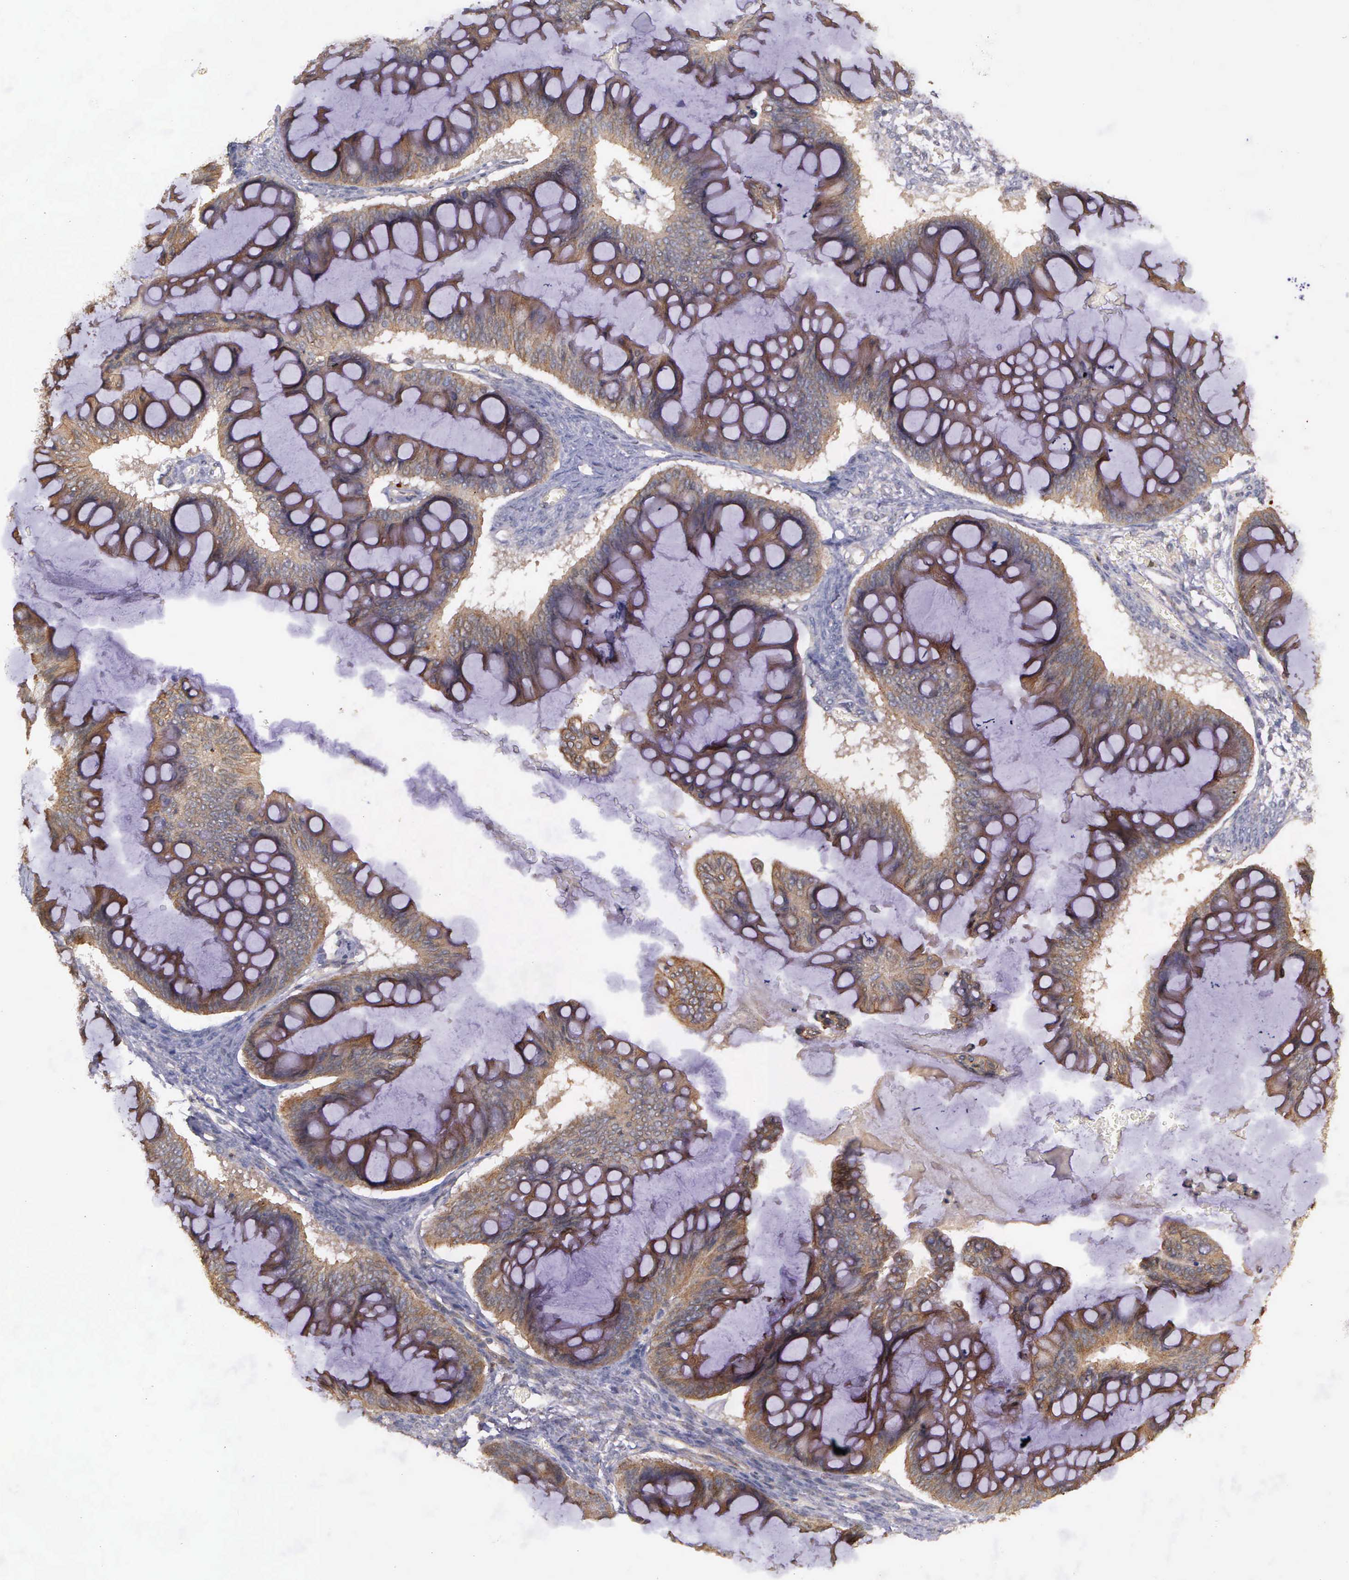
{"staining": {"intensity": "weak", "quantity": ">75%", "location": "cytoplasmic/membranous"}, "tissue": "ovarian cancer", "cell_type": "Tumor cells", "image_type": "cancer", "snomed": [{"axis": "morphology", "description": "Cystadenocarcinoma, mucinous, NOS"}, {"axis": "topography", "description": "Ovary"}], "caption": "Protein analysis of mucinous cystadenocarcinoma (ovarian) tissue displays weak cytoplasmic/membranous positivity in approximately >75% of tumor cells. Immunohistochemistry (ihc) stains the protein of interest in brown and the nuclei are stained blue.", "gene": "PRICKLE3", "patient": {"sex": "female", "age": 73}}